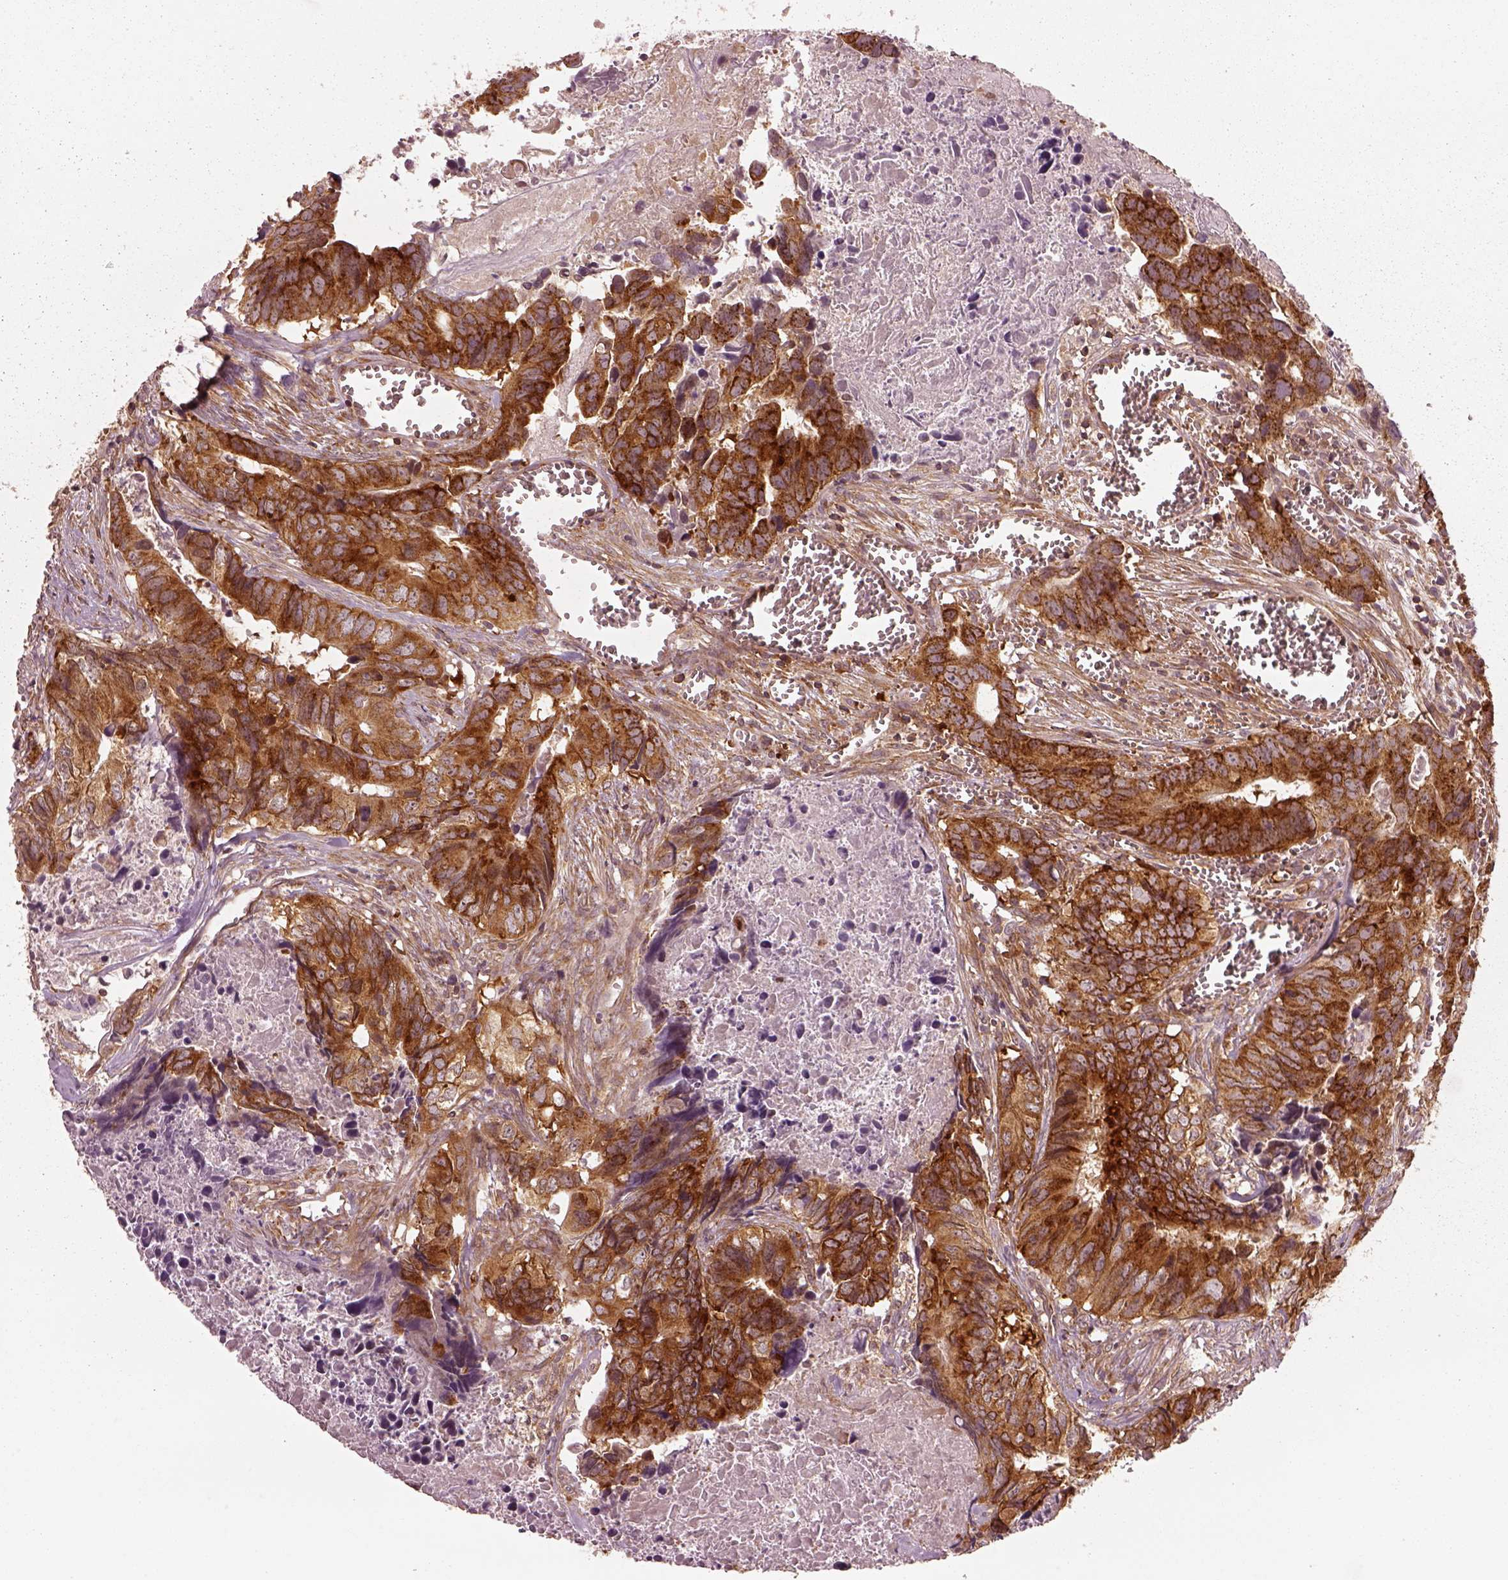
{"staining": {"intensity": "strong", "quantity": ">75%", "location": "cytoplasmic/membranous"}, "tissue": "colorectal cancer", "cell_type": "Tumor cells", "image_type": "cancer", "snomed": [{"axis": "morphology", "description": "Adenocarcinoma, NOS"}, {"axis": "topography", "description": "Colon"}], "caption": "IHC micrograph of human colorectal cancer (adenocarcinoma) stained for a protein (brown), which exhibits high levels of strong cytoplasmic/membranous expression in about >75% of tumor cells.", "gene": "LSM14A", "patient": {"sex": "female", "age": 82}}